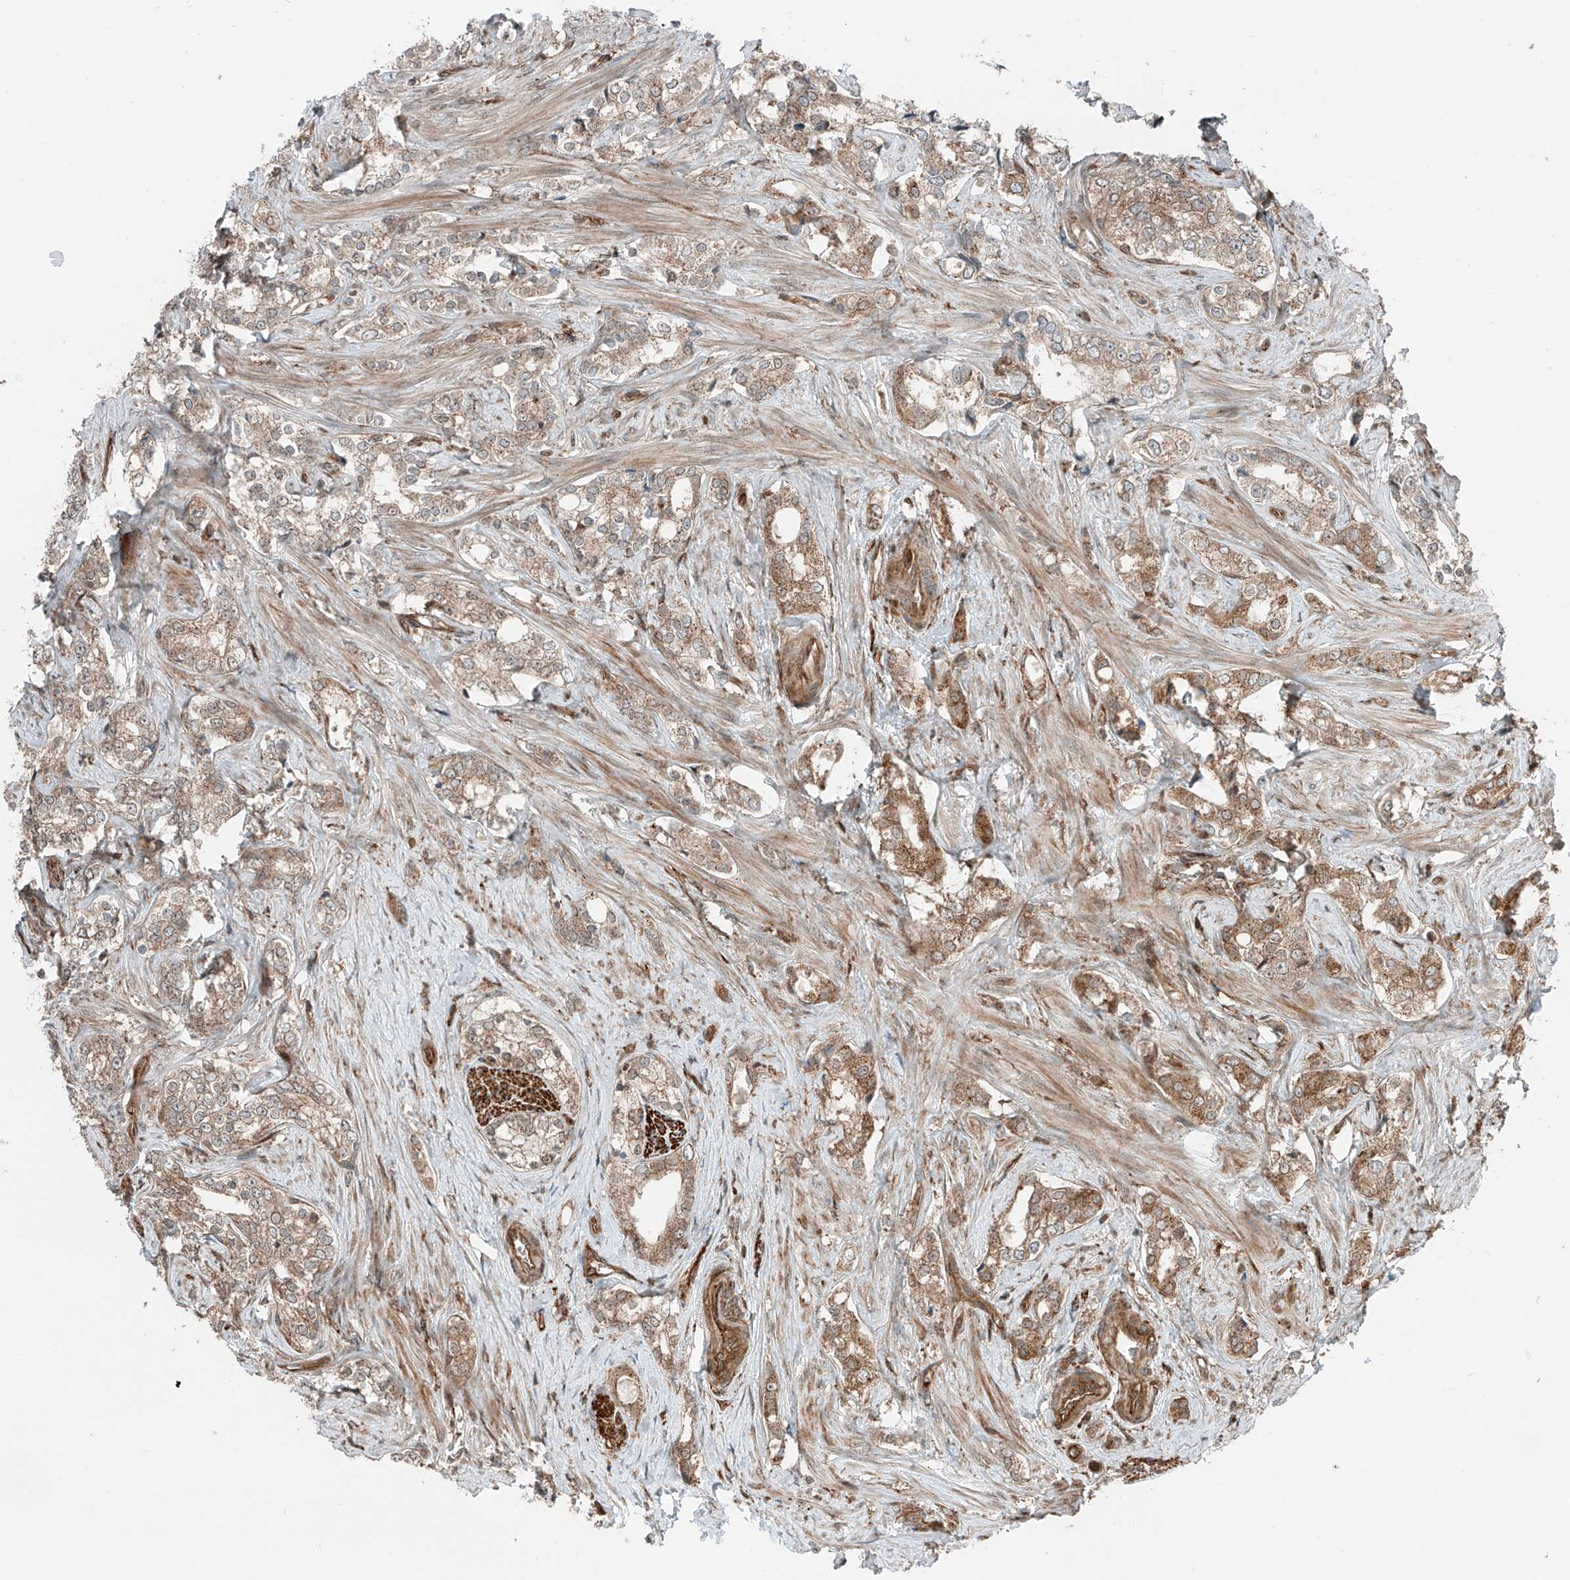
{"staining": {"intensity": "moderate", "quantity": ">75%", "location": "cytoplasmic/membranous"}, "tissue": "prostate cancer", "cell_type": "Tumor cells", "image_type": "cancer", "snomed": [{"axis": "morphology", "description": "Adenocarcinoma, High grade"}, {"axis": "topography", "description": "Prostate"}], "caption": "The immunohistochemical stain labels moderate cytoplasmic/membranous positivity in tumor cells of prostate cancer tissue. The staining was performed using DAB (3,3'-diaminobenzidine) to visualize the protein expression in brown, while the nuclei were stained in blue with hematoxylin (Magnification: 20x).", "gene": "USP48", "patient": {"sex": "male", "age": 66}}